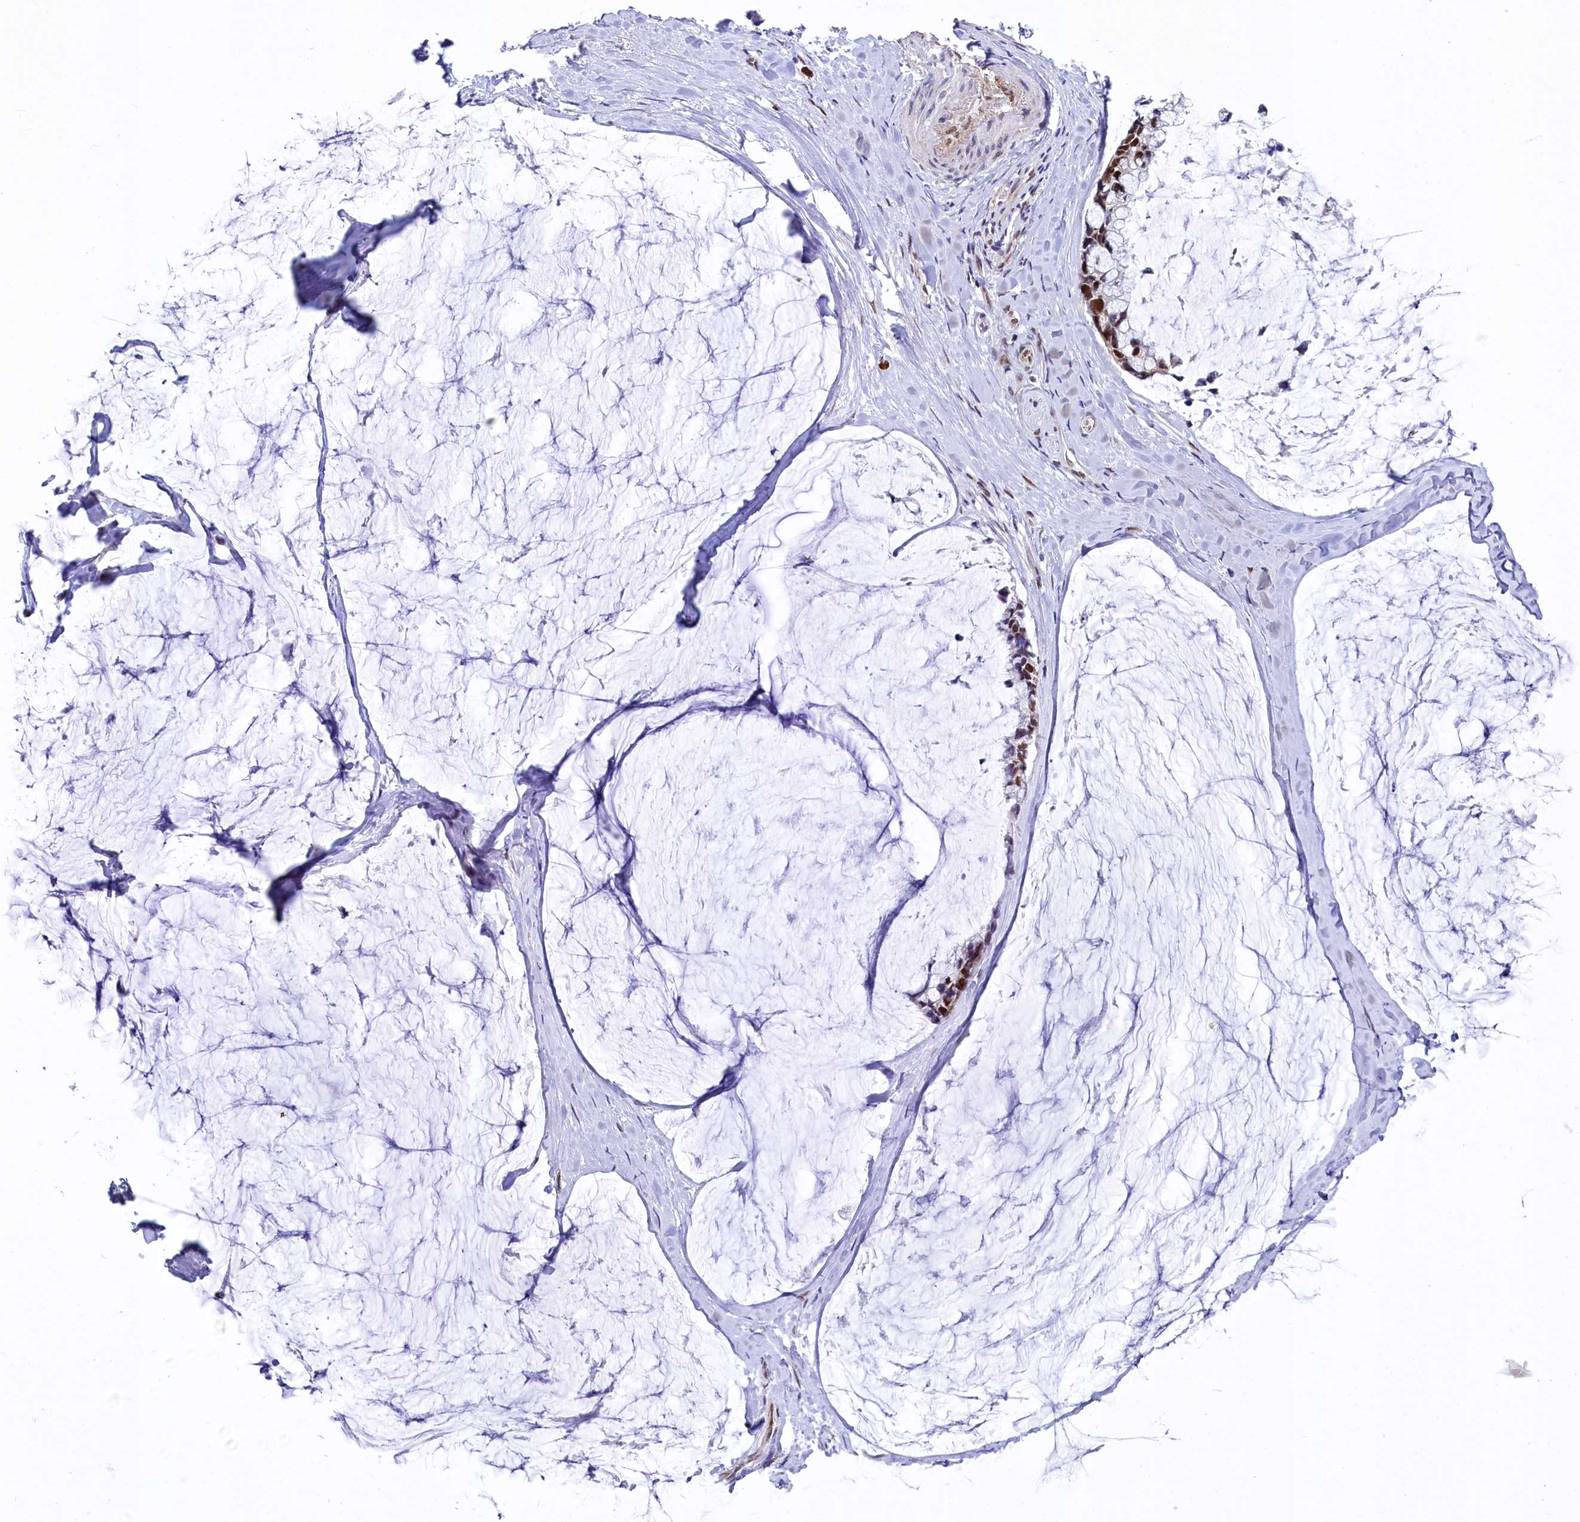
{"staining": {"intensity": "strong", "quantity": "25%-75%", "location": "nuclear"}, "tissue": "ovarian cancer", "cell_type": "Tumor cells", "image_type": "cancer", "snomed": [{"axis": "morphology", "description": "Cystadenocarcinoma, mucinous, NOS"}, {"axis": "topography", "description": "Ovary"}], "caption": "Protein expression analysis of human ovarian mucinous cystadenocarcinoma reveals strong nuclear positivity in about 25%-75% of tumor cells.", "gene": "MORN3", "patient": {"sex": "female", "age": 39}}